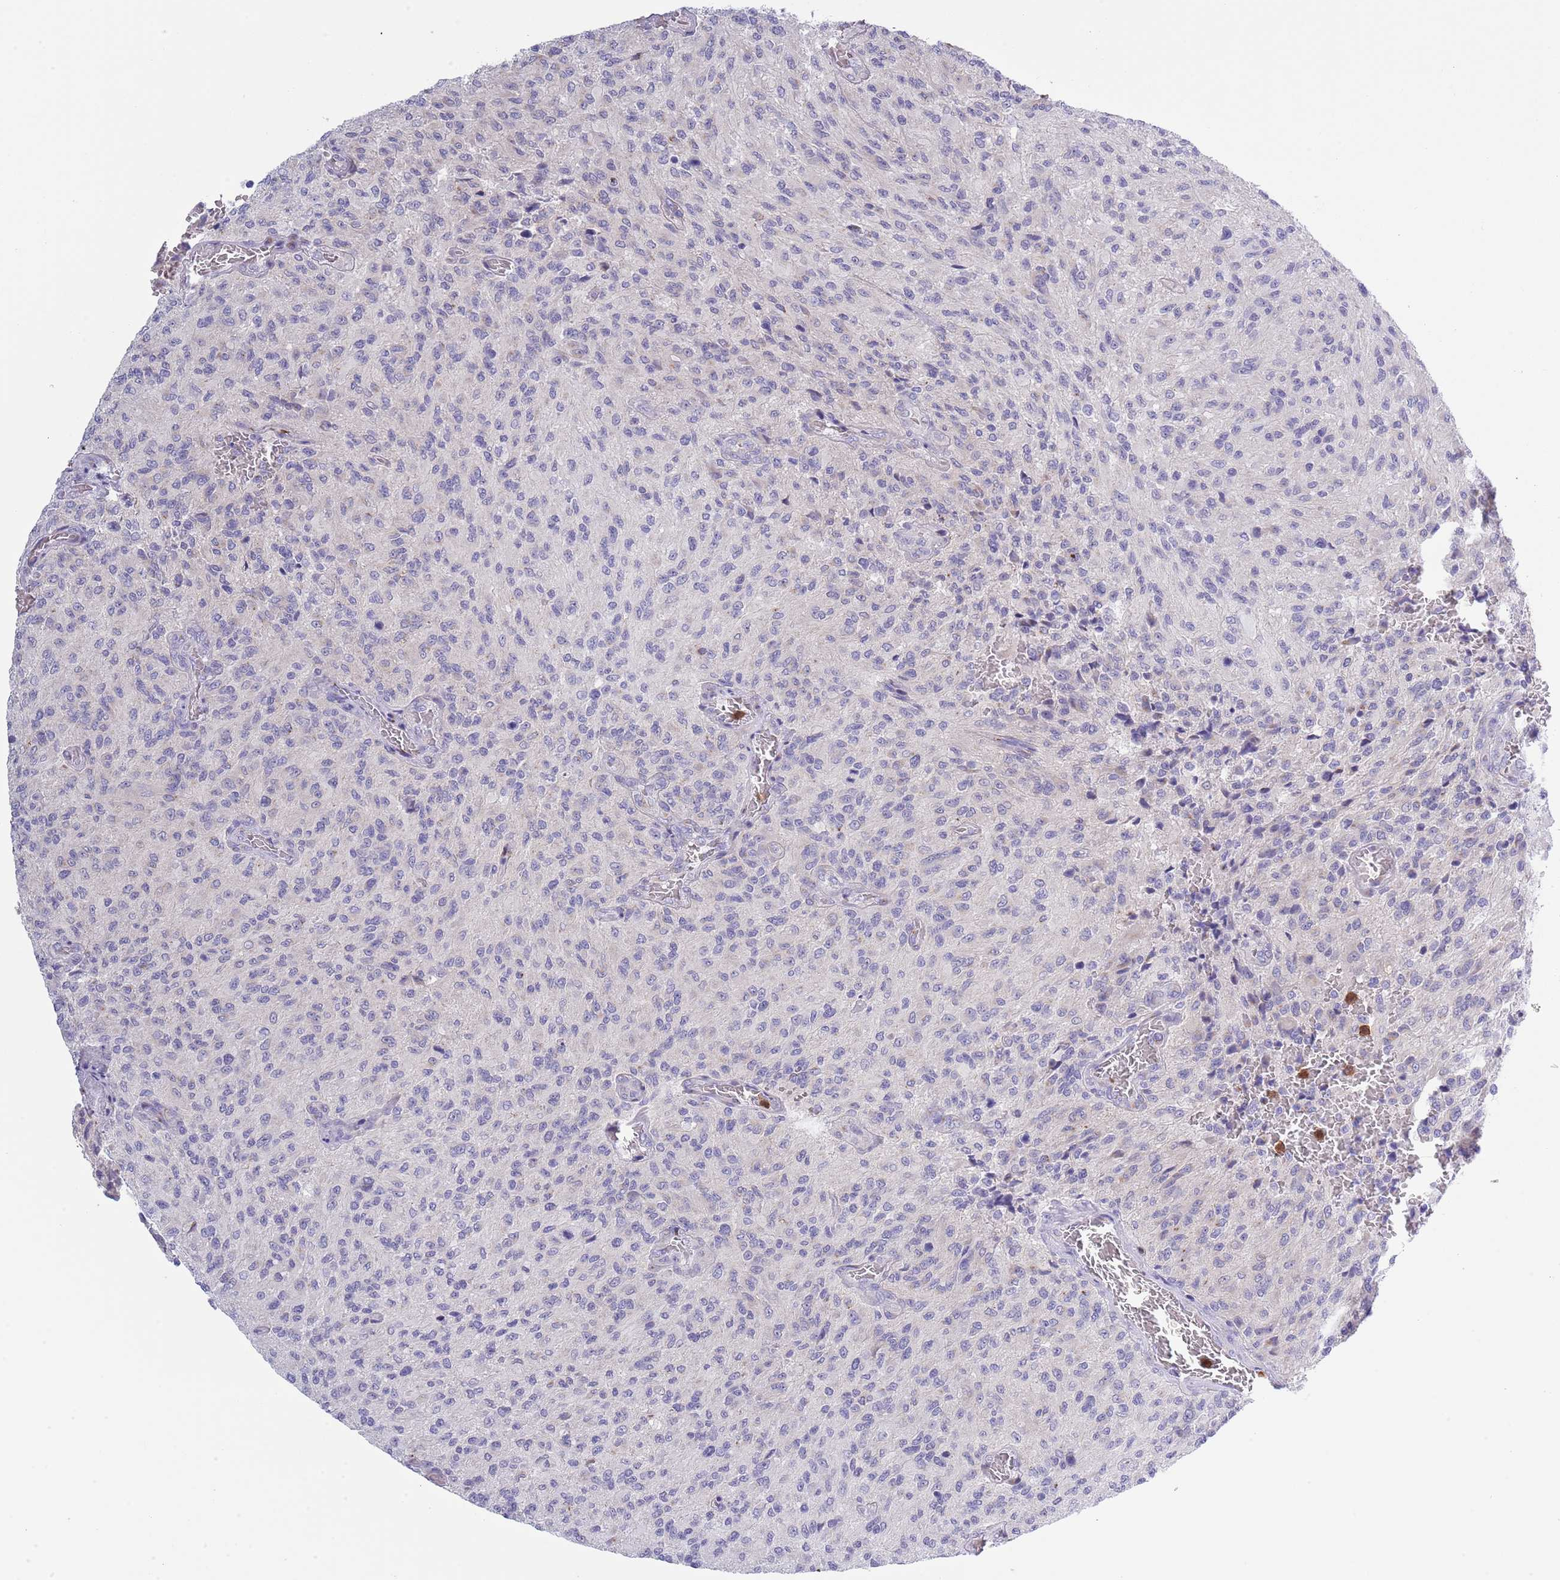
{"staining": {"intensity": "negative", "quantity": "none", "location": "none"}, "tissue": "glioma", "cell_type": "Tumor cells", "image_type": "cancer", "snomed": [{"axis": "morphology", "description": "Normal tissue, NOS"}, {"axis": "morphology", "description": "Glioma, malignant, High grade"}, {"axis": "topography", "description": "Cerebral cortex"}], "caption": "The image reveals no staining of tumor cells in glioma. (DAB immunohistochemistry visualized using brightfield microscopy, high magnification).", "gene": "ZFP2", "patient": {"sex": "male", "age": 56}}